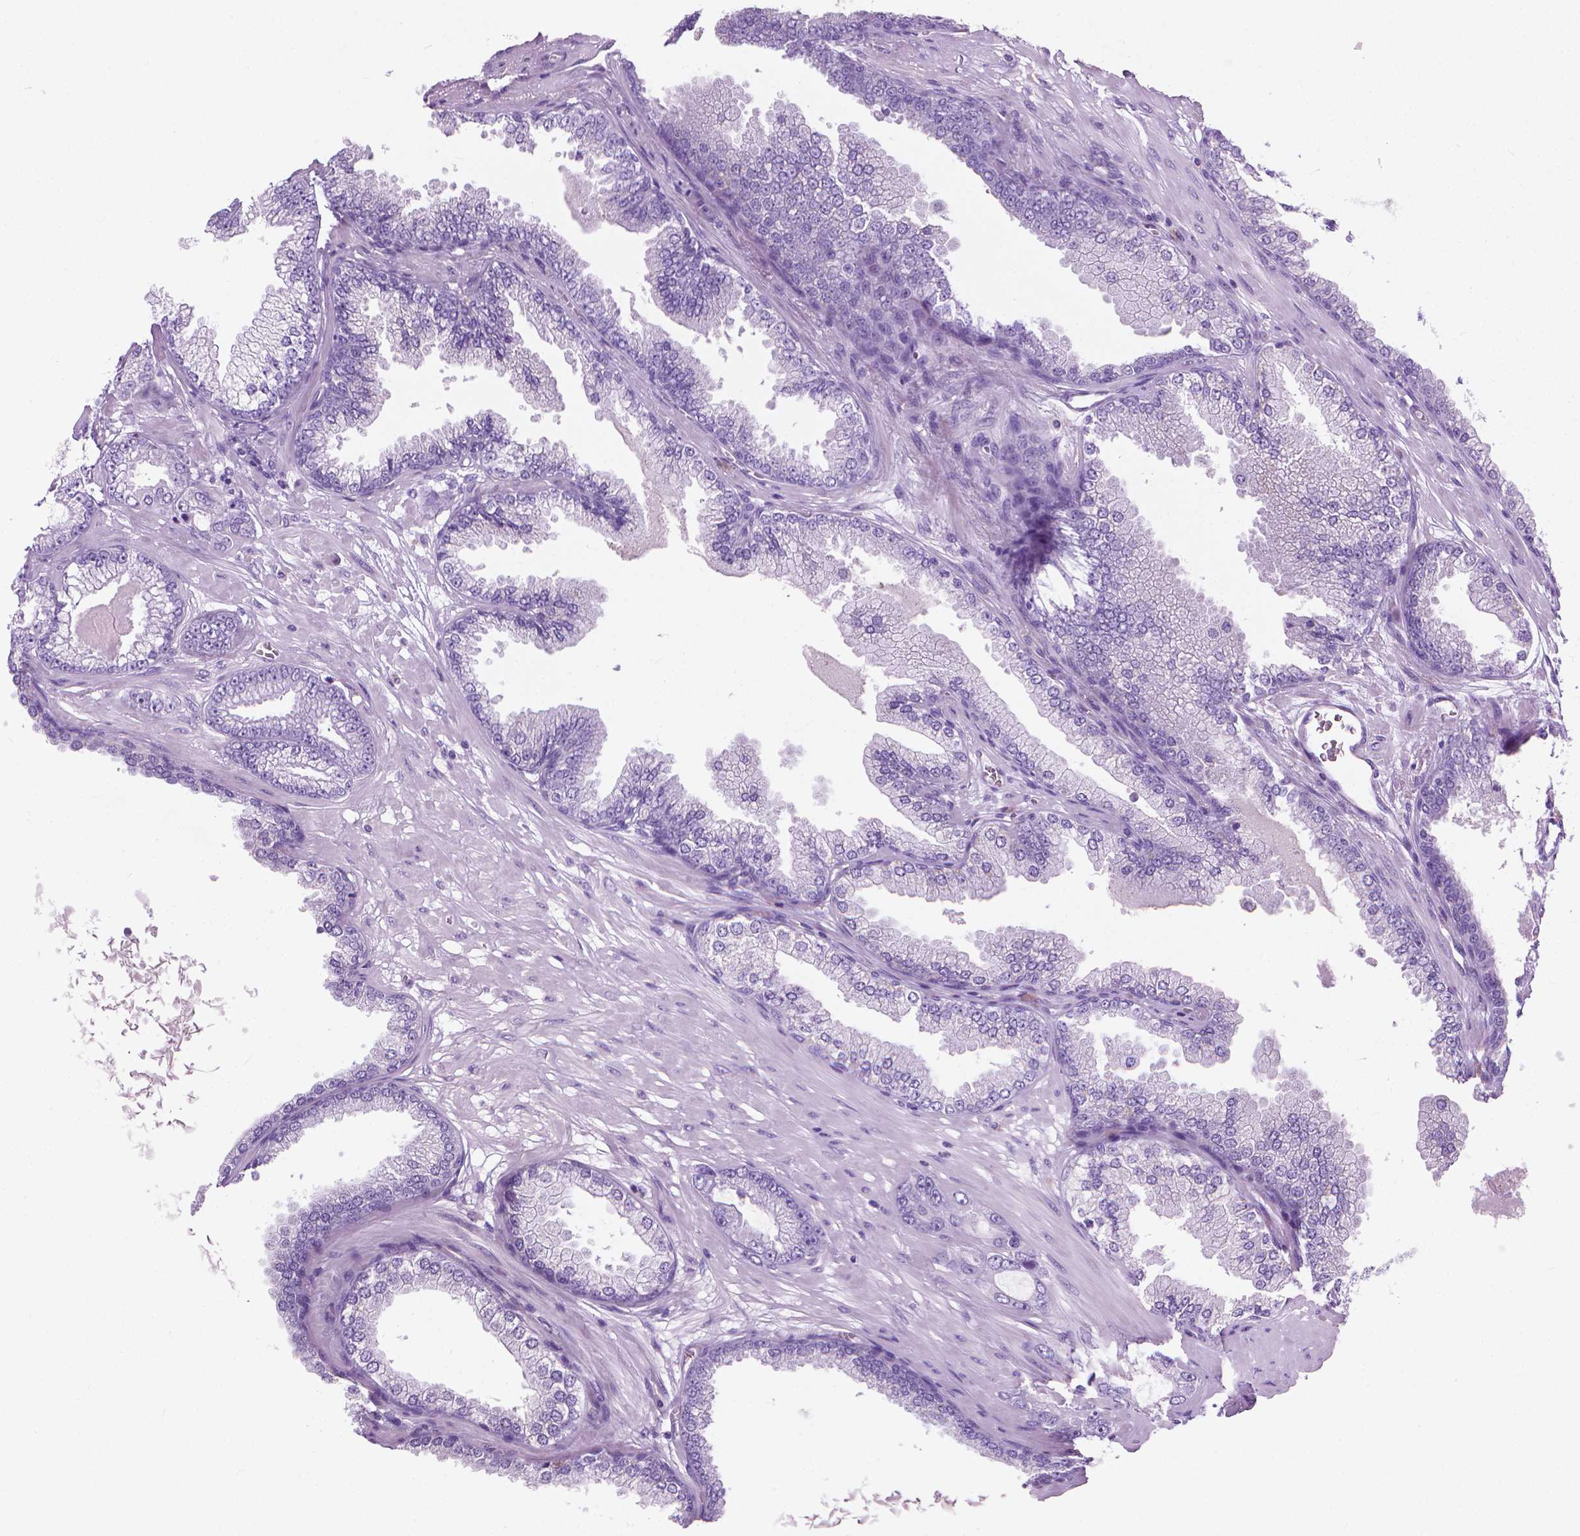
{"staining": {"intensity": "negative", "quantity": "none", "location": "none"}, "tissue": "prostate cancer", "cell_type": "Tumor cells", "image_type": "cancer", "snomed": [{"axis": "morphology", "description": "Adenocarcinoma, Low grade"}, {"axis": "topography", "description": "Prostate"}], "caption": "Immunohistochemistry photomicrograph of neoplastic tissue: prostate adenocarcinoma (low-grade) stained with DAB (3,3'-diaminobenzidine) demonstrates no significant protein positivity in tumor cells.", "gene": "KRT73", "patient": {"sex": "male", "age": 64}}